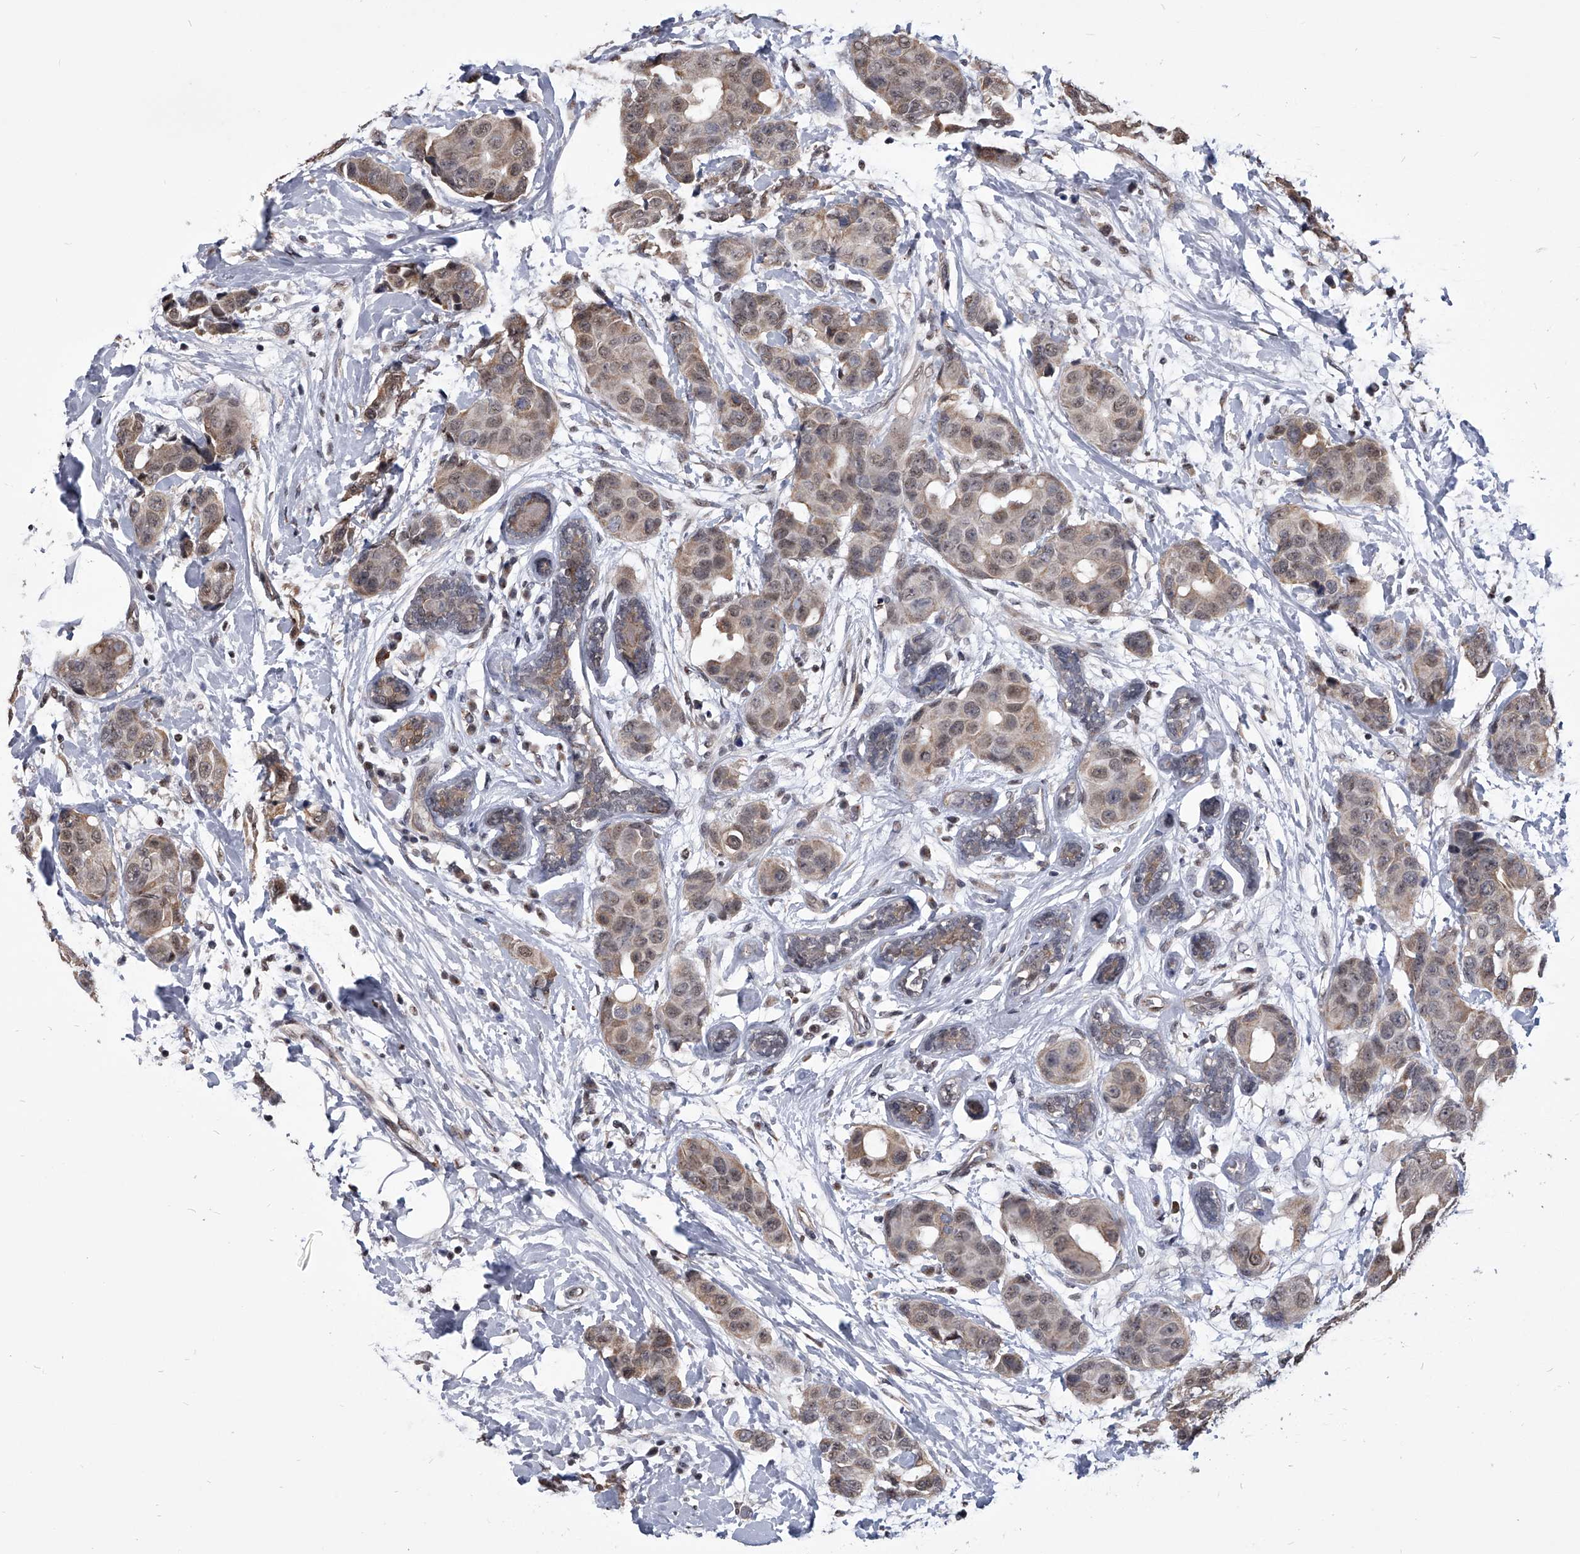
{"staining": {"intensity": "moderate", "quantity": ">75%", "location": "nuclear"}, "tissue": "breast cancer", "cell_type": "Tumor cells", "image_type": "cancer", "snomed": [{"axis": "morphology", "description": "Normal tissue, NOS"}, {"axis": "morphology", "description": "Duct carcinoma"}, {"axis": "topography", "description": "Breast"}], "caption": "Breast cancer (intraductal carcinoma) stained for a protein reveals moderate nuclear positivity in tumor cells.", "gene": "ZNF76", "patient": {"sex": "female", "age": 39}}